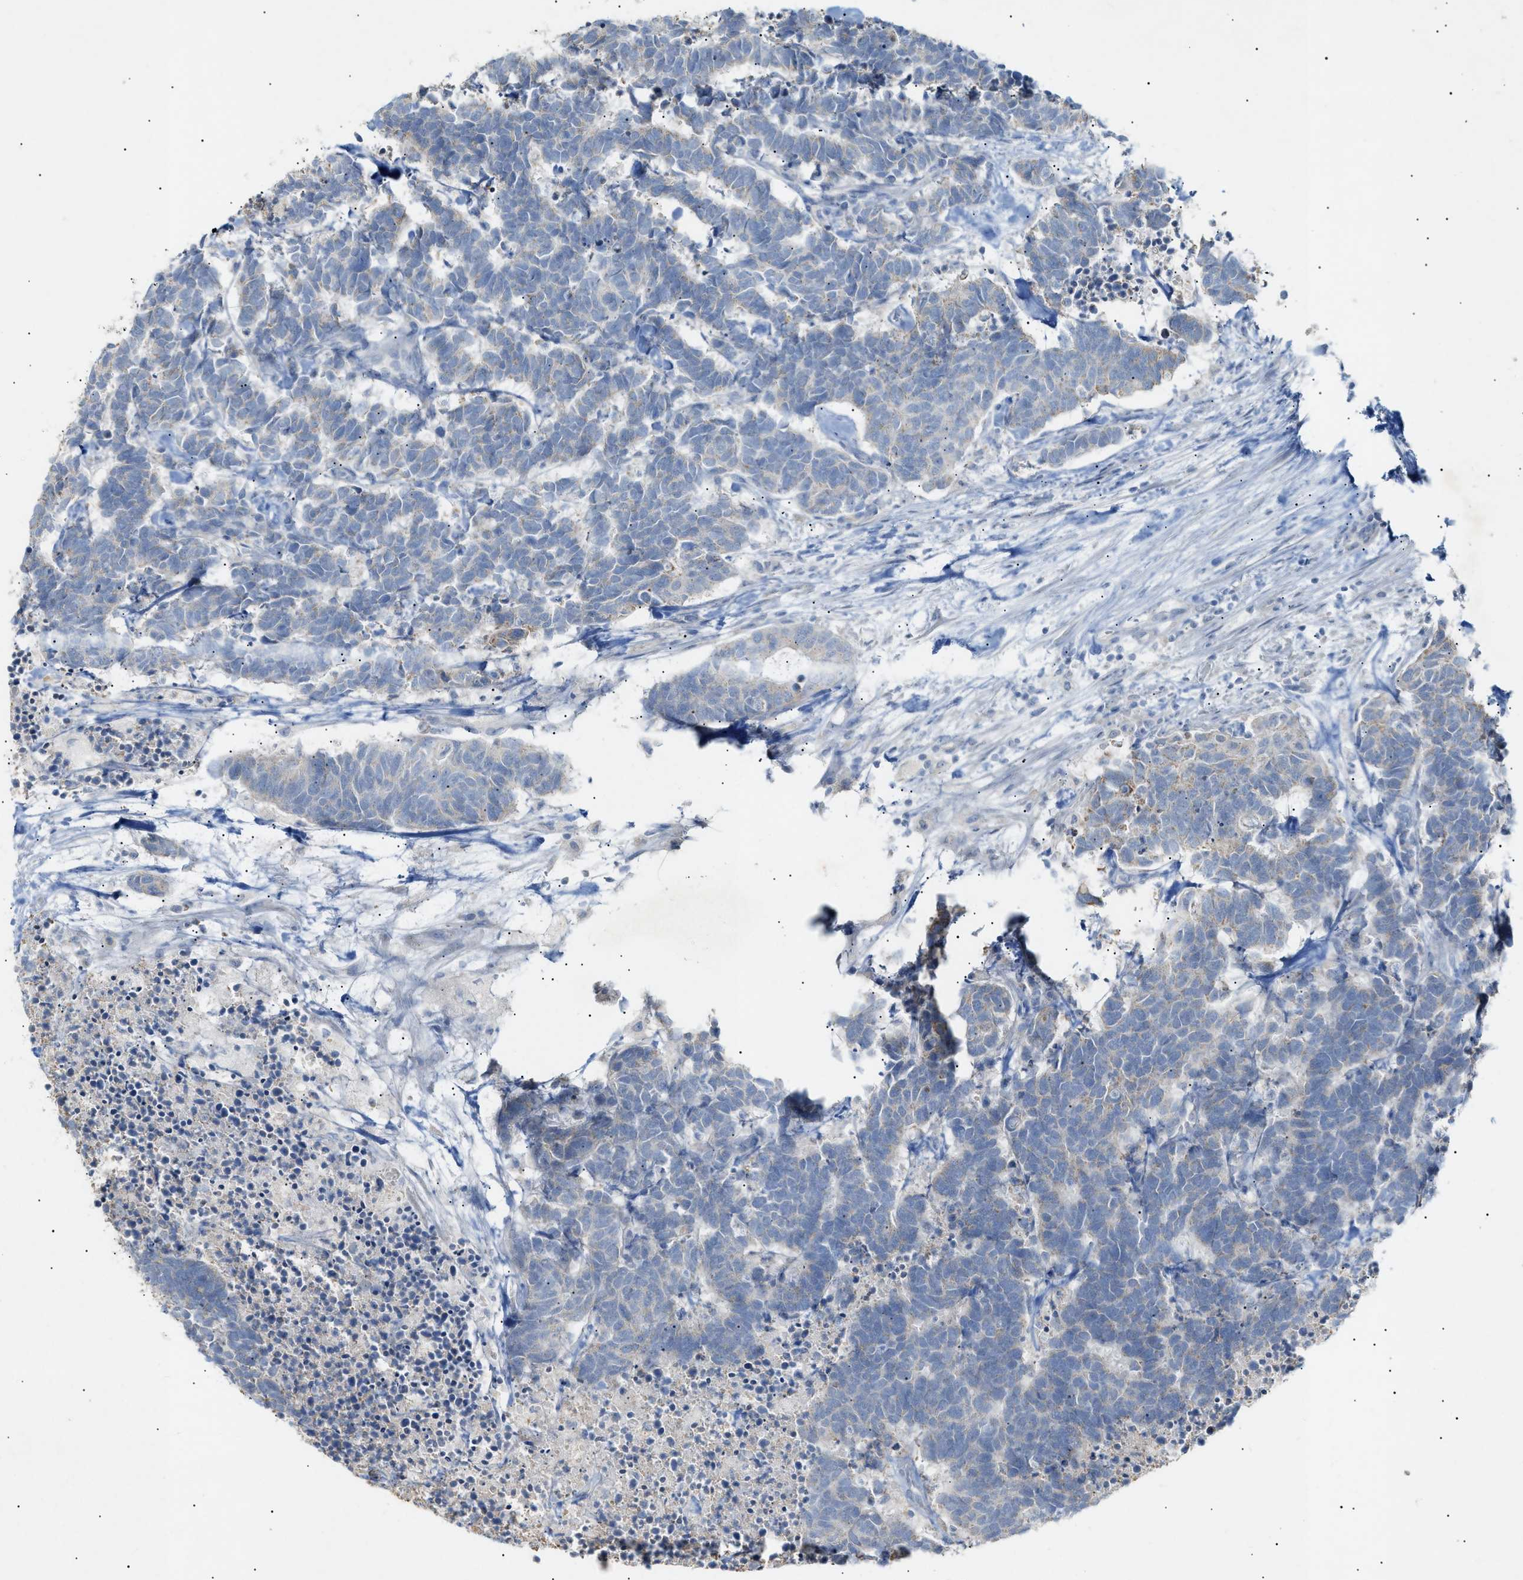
{"staining": {"intensity": "negative", "quantity": "none", "location": "none"}, "tissue": "carcinoid", "cell_type": "Tumor cells", "image_type": "cancer", "snomed": [{"axis": "morphology", "description": "Carcinoma, NOS"}, {"axis": "morphology", "description": "Carcinoid, malignant, NOS"}, {"axis": "topography", "description": "Urinary bladder"}], "caption": "Image shows no protein positivity in tumor cells of malignant carcinoid tissue.", "gene": "SLC25A31", "patient": {"sex": "male", "age": 57}}